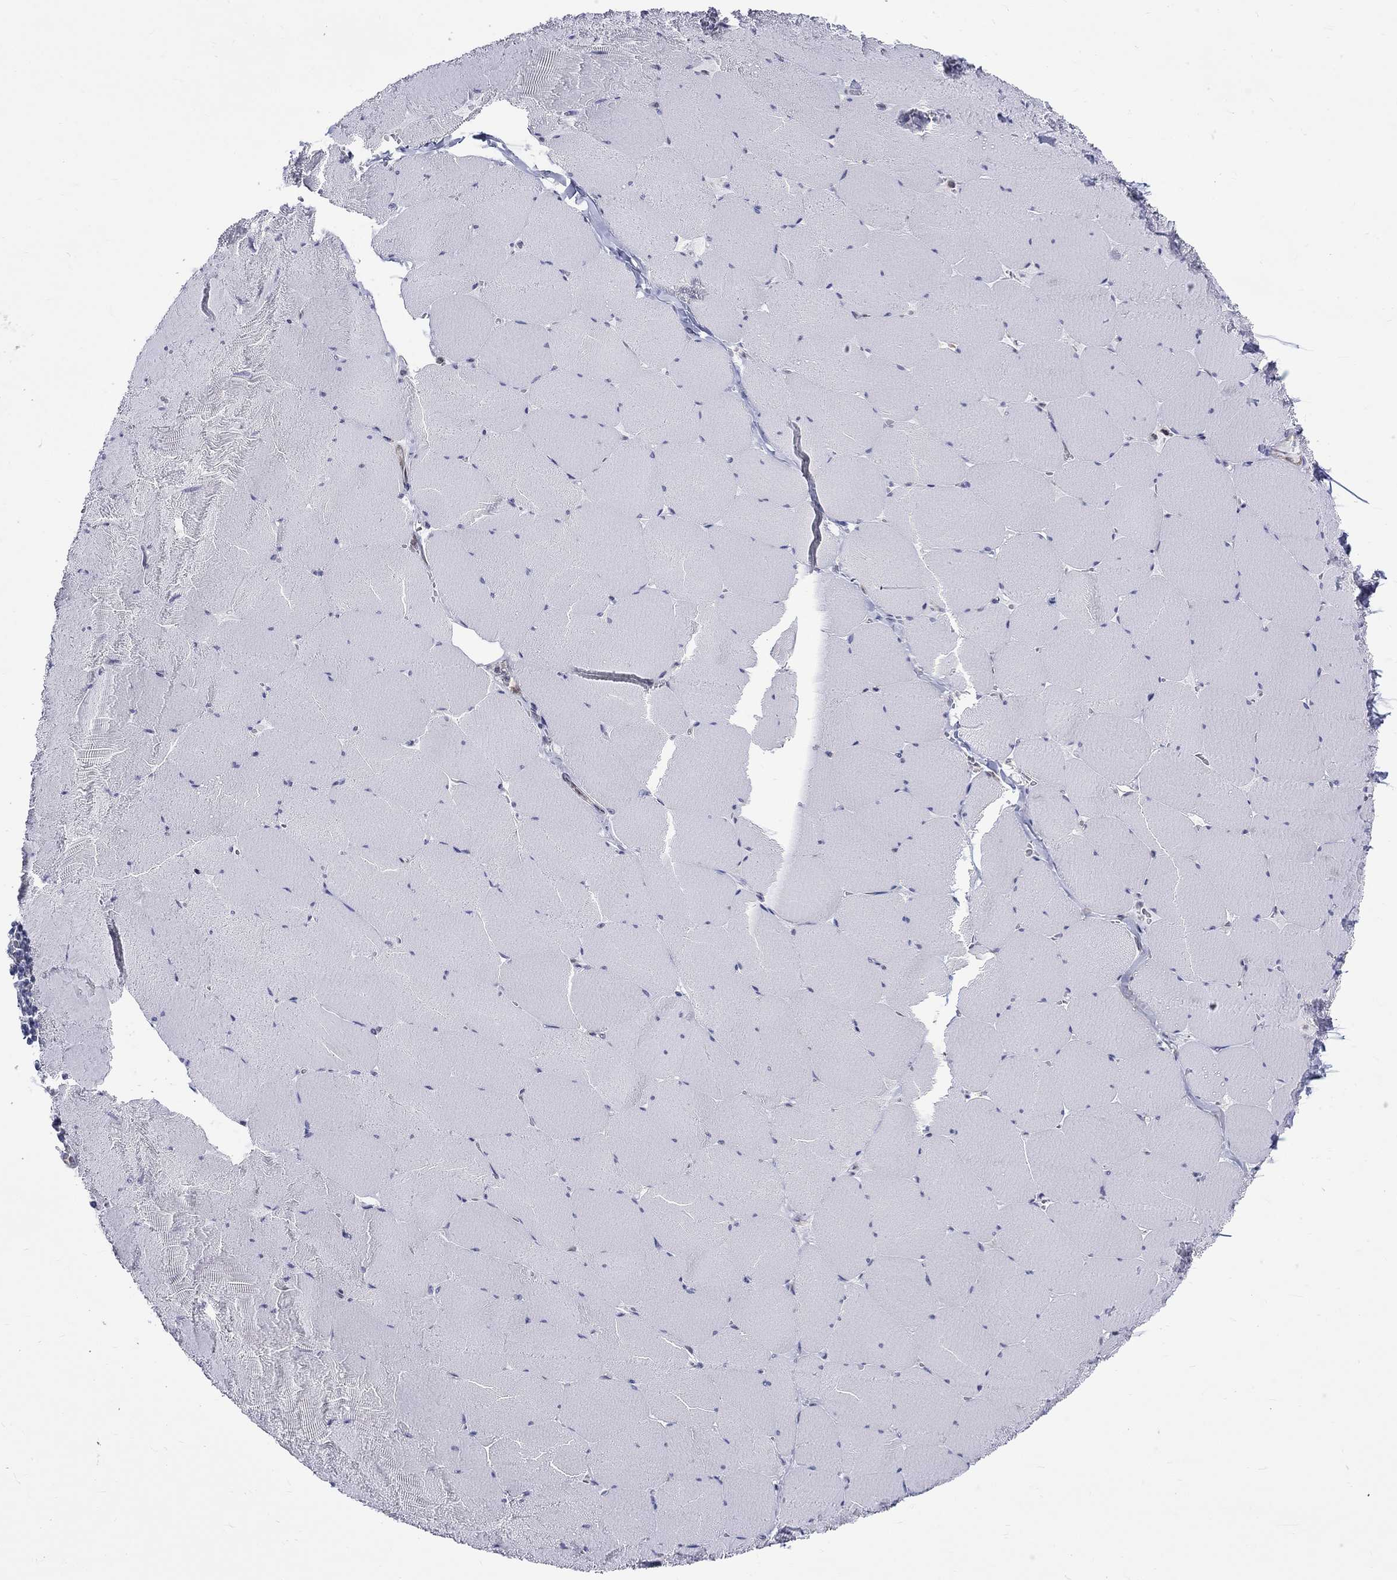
{"staining": {"intensity": "negative", "quantity": "none", "location": "none"}, "tissue": "skeletal muscle", "cell_type": "Myocytes", "image_type": "normal", "snomed": [{"axis": "morphology", "description": "Normal tissue, NOS"}, {"axis": "morphology", "description": "Malignant melanoma, Metastatic site"}, {"axis": "topography", "description": "Skeletal muscle"}], "caption": "IHC micrograph of benign skeletal muscle: human skeletal muscle stained with DAB demonstrates no significant protein expression in myocytes. (Brightfield microscopy of DAB (3,3'-diaminobenzidine) immunohistochemistry at high magnification).", "gene": "ST6GALNAC1", "patient": {"sex": "male", "age": 50}}